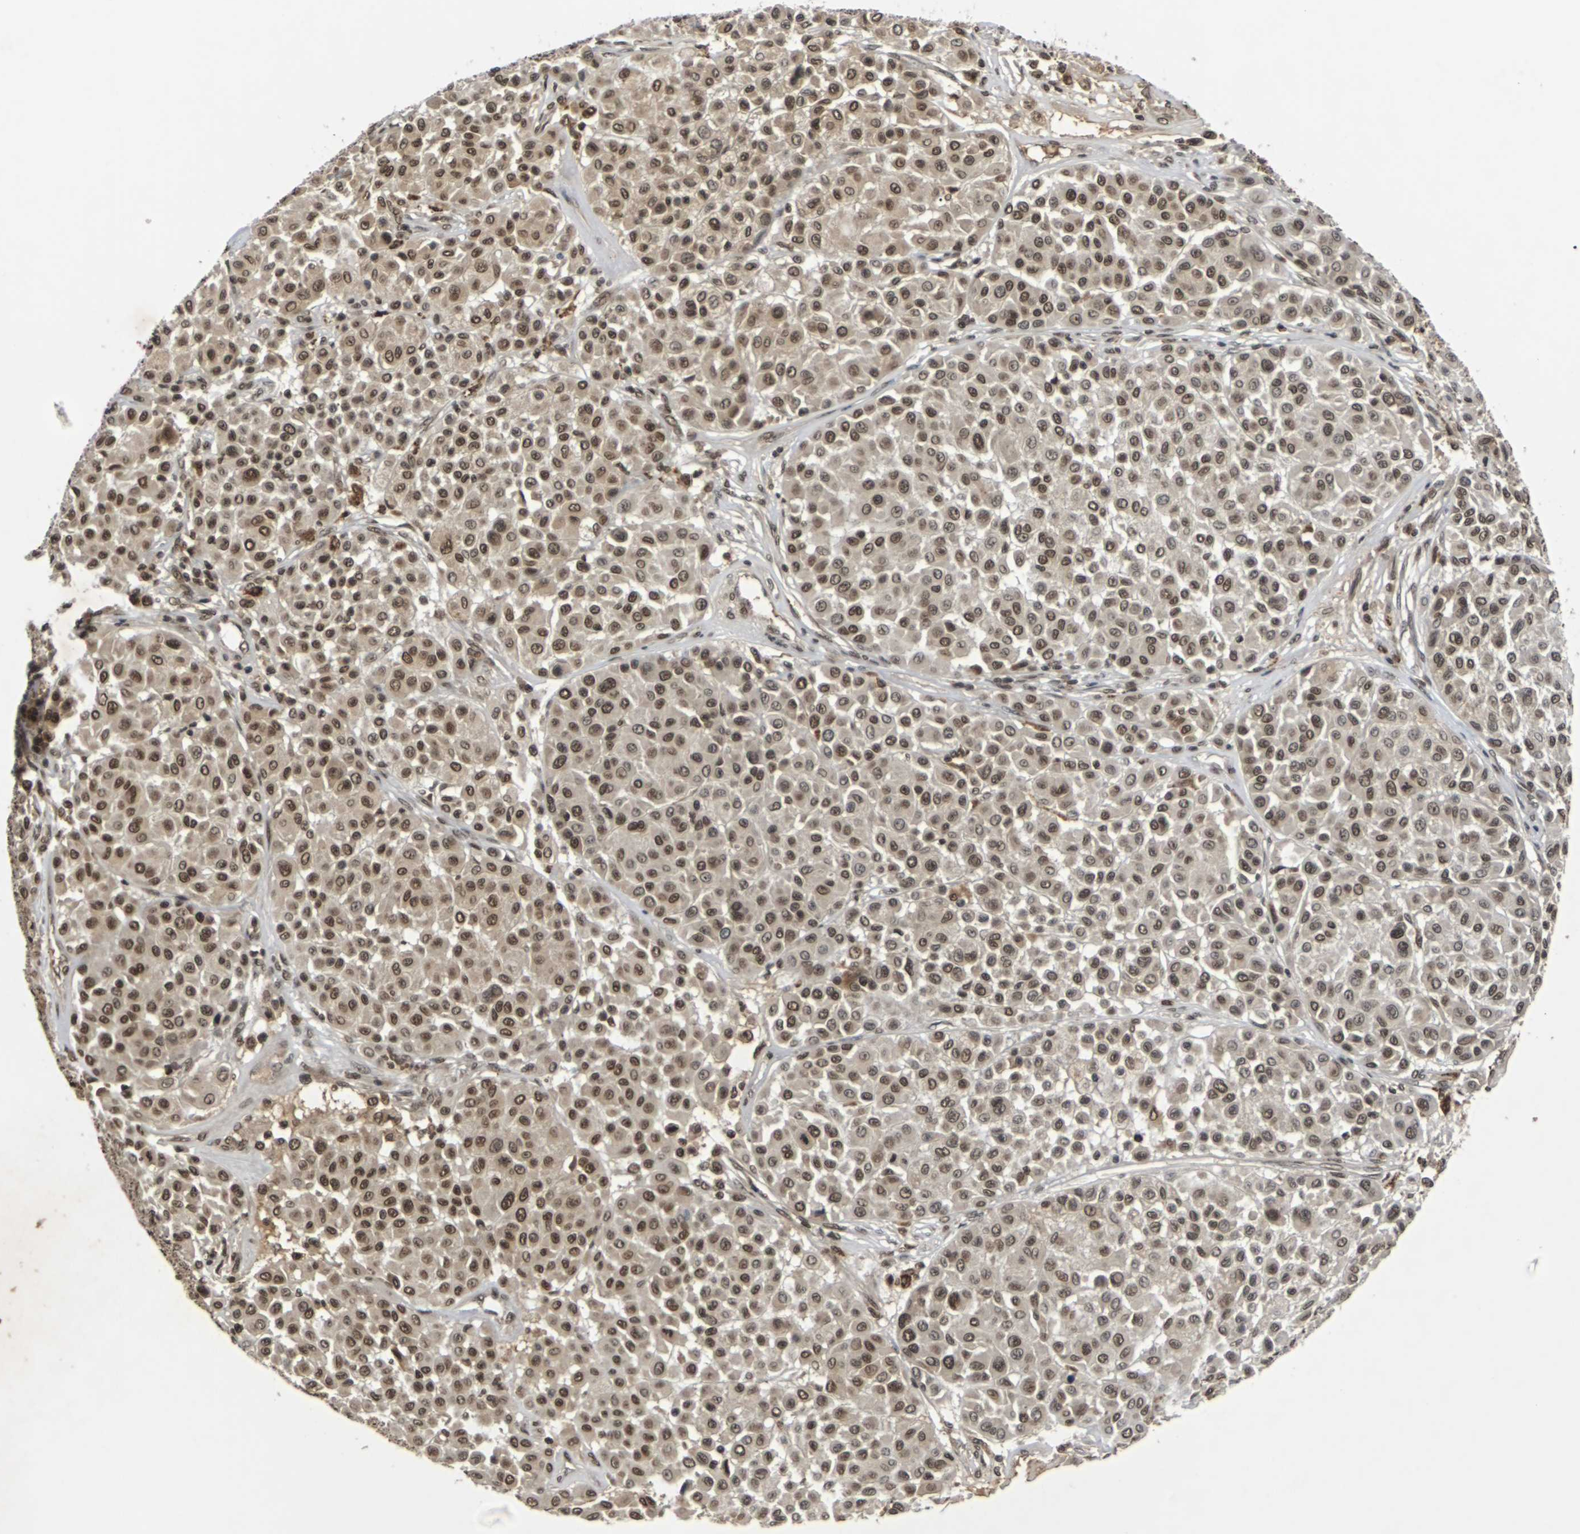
{"staining": {"intensity": "moderate", "quantity": ">75%", "location": "nuclear"}, "tissue": "melanoma", "cell_type": "Tumor cells", "image_type": "cancer", "snomed": [{"axis": "morphology", "description": "Malignant melanoma, Metastatic site"}, {"axis": "topography", "description": "Soft tissue"}], "caption": "Immunohistochemical staining of melanoma reveals medium levels of moderate nuclear staining in approximately >75% of tumor cells. Nuclei are stained in blue.", "gene": "NELFA", "patient": {"sex": "male", "age": 41}}